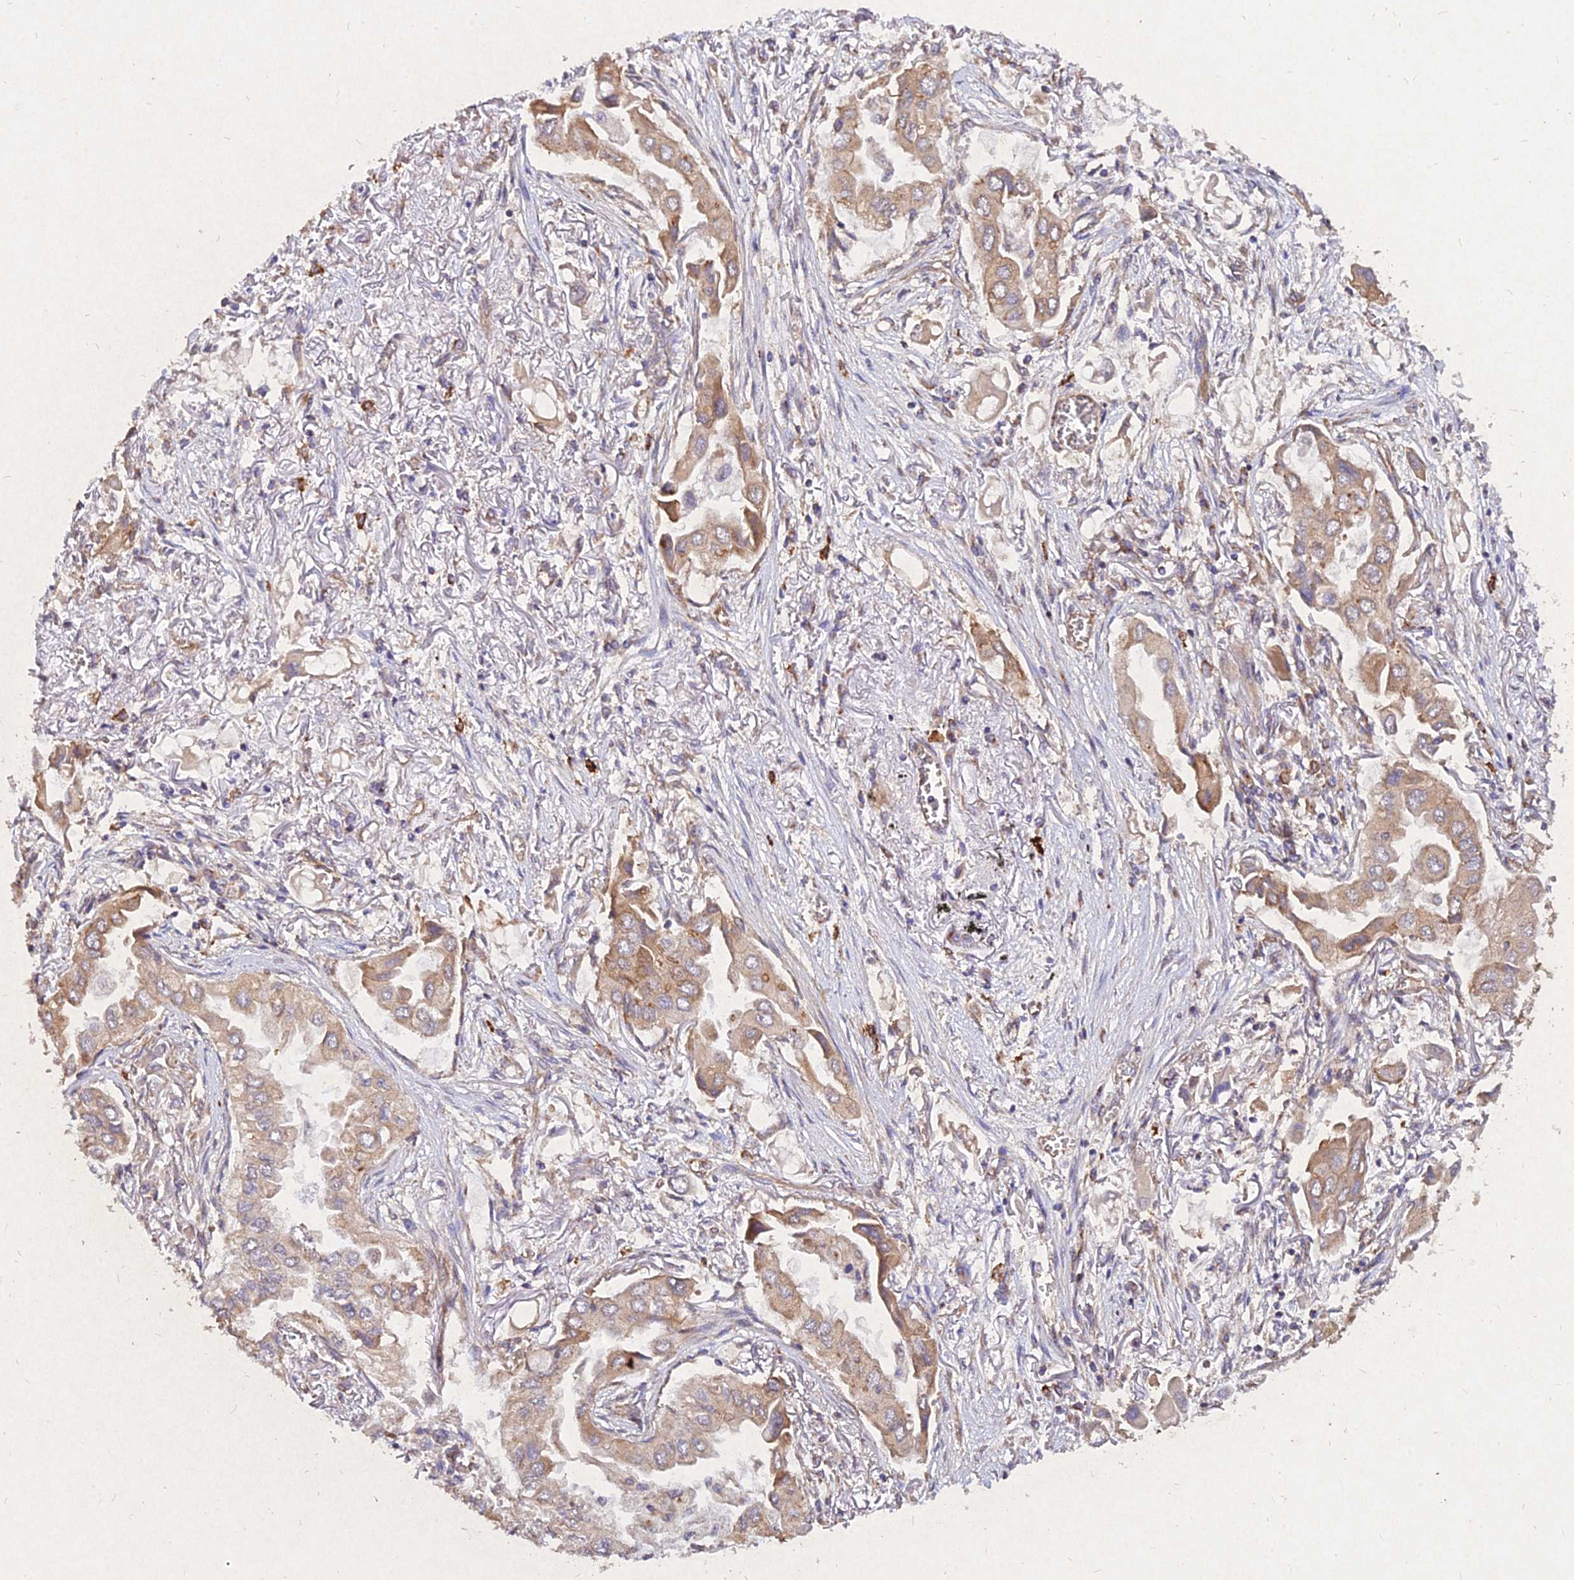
{"staining": {"intensity": "moderate", "quantity": ">75%", "location": "cytoplasmic/membranous"}, "tissue": "lung cancer", "cell_type": "Tumor cells", "image_type": "cancer", "snomed": [{"axis": "morphology", "description": "Adenocarcinoma, NOS"}, {"axis": "topography", "description": "Lung"}], "caption": "Lung cancer (adenocarcinoma) stained with a protein marker shows moderate staining in tumor cells.", "gene": "SKA1", "patient": {"sex": "female", "age": 76}}